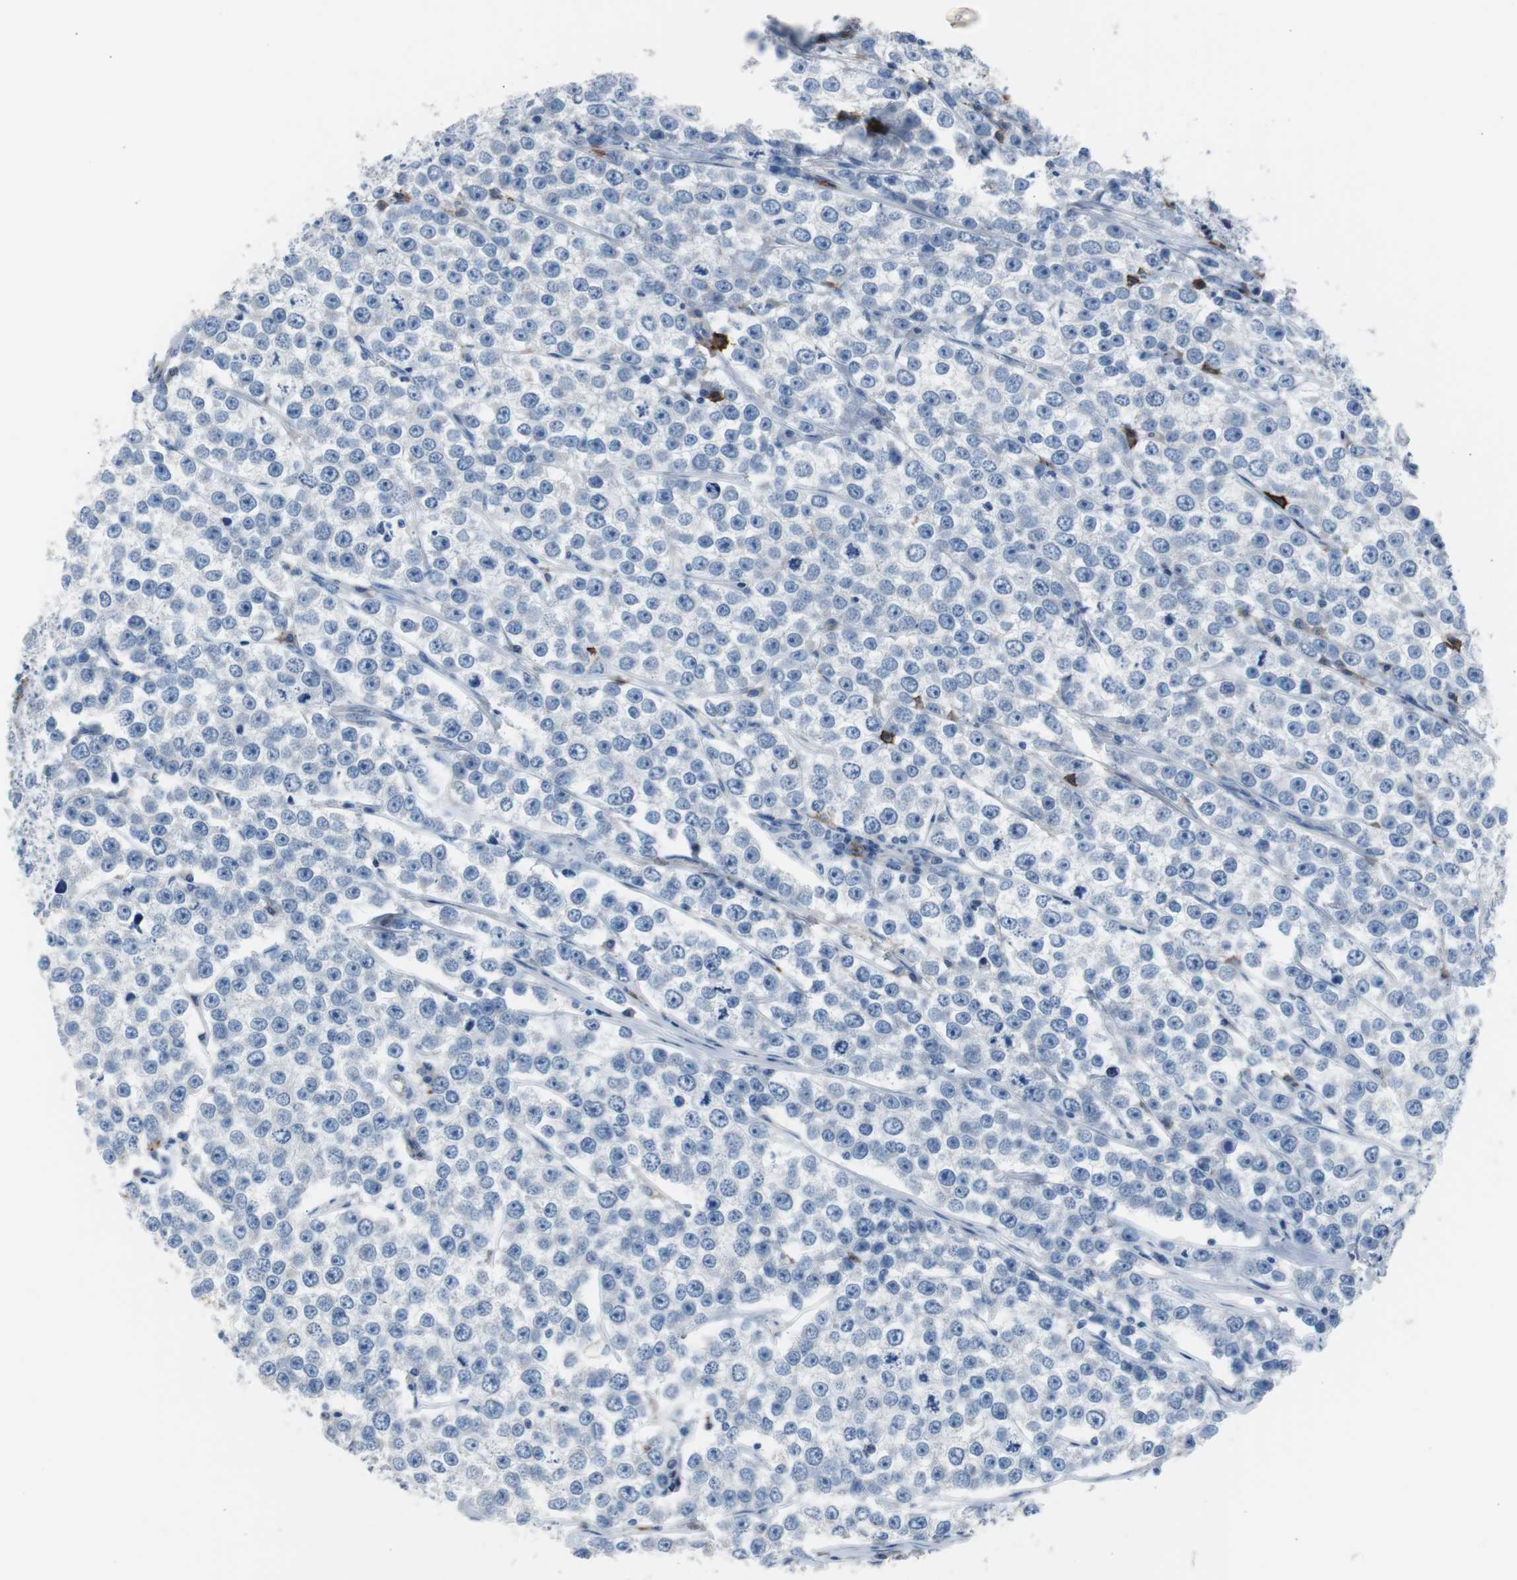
{"staining": {"intensity": "negative", "quantity": "none", "location": "none"}, "tissue": "testis cancer", "cell_type": "Tumor cells", "image_type": "cancer", "snomed": [{"axis": "morphology", "description": "Seminoma, NOS"}, {"axis": "morphology", "description": "Carcinoma, Embryonal, NOS"}, {"axis": "topography", "description": "Testis"}], "caption": "Tumor cells are negative for brown protein staining in testis cancer (seminoma). (Stains: DAB immunohistochemistry (IHC) with hematoxylin counter stain, Microscopy: brightfield microscopy at high magnification).", "gene": "FCGR2B", "patient": {"sex": "male", "age": 52}}